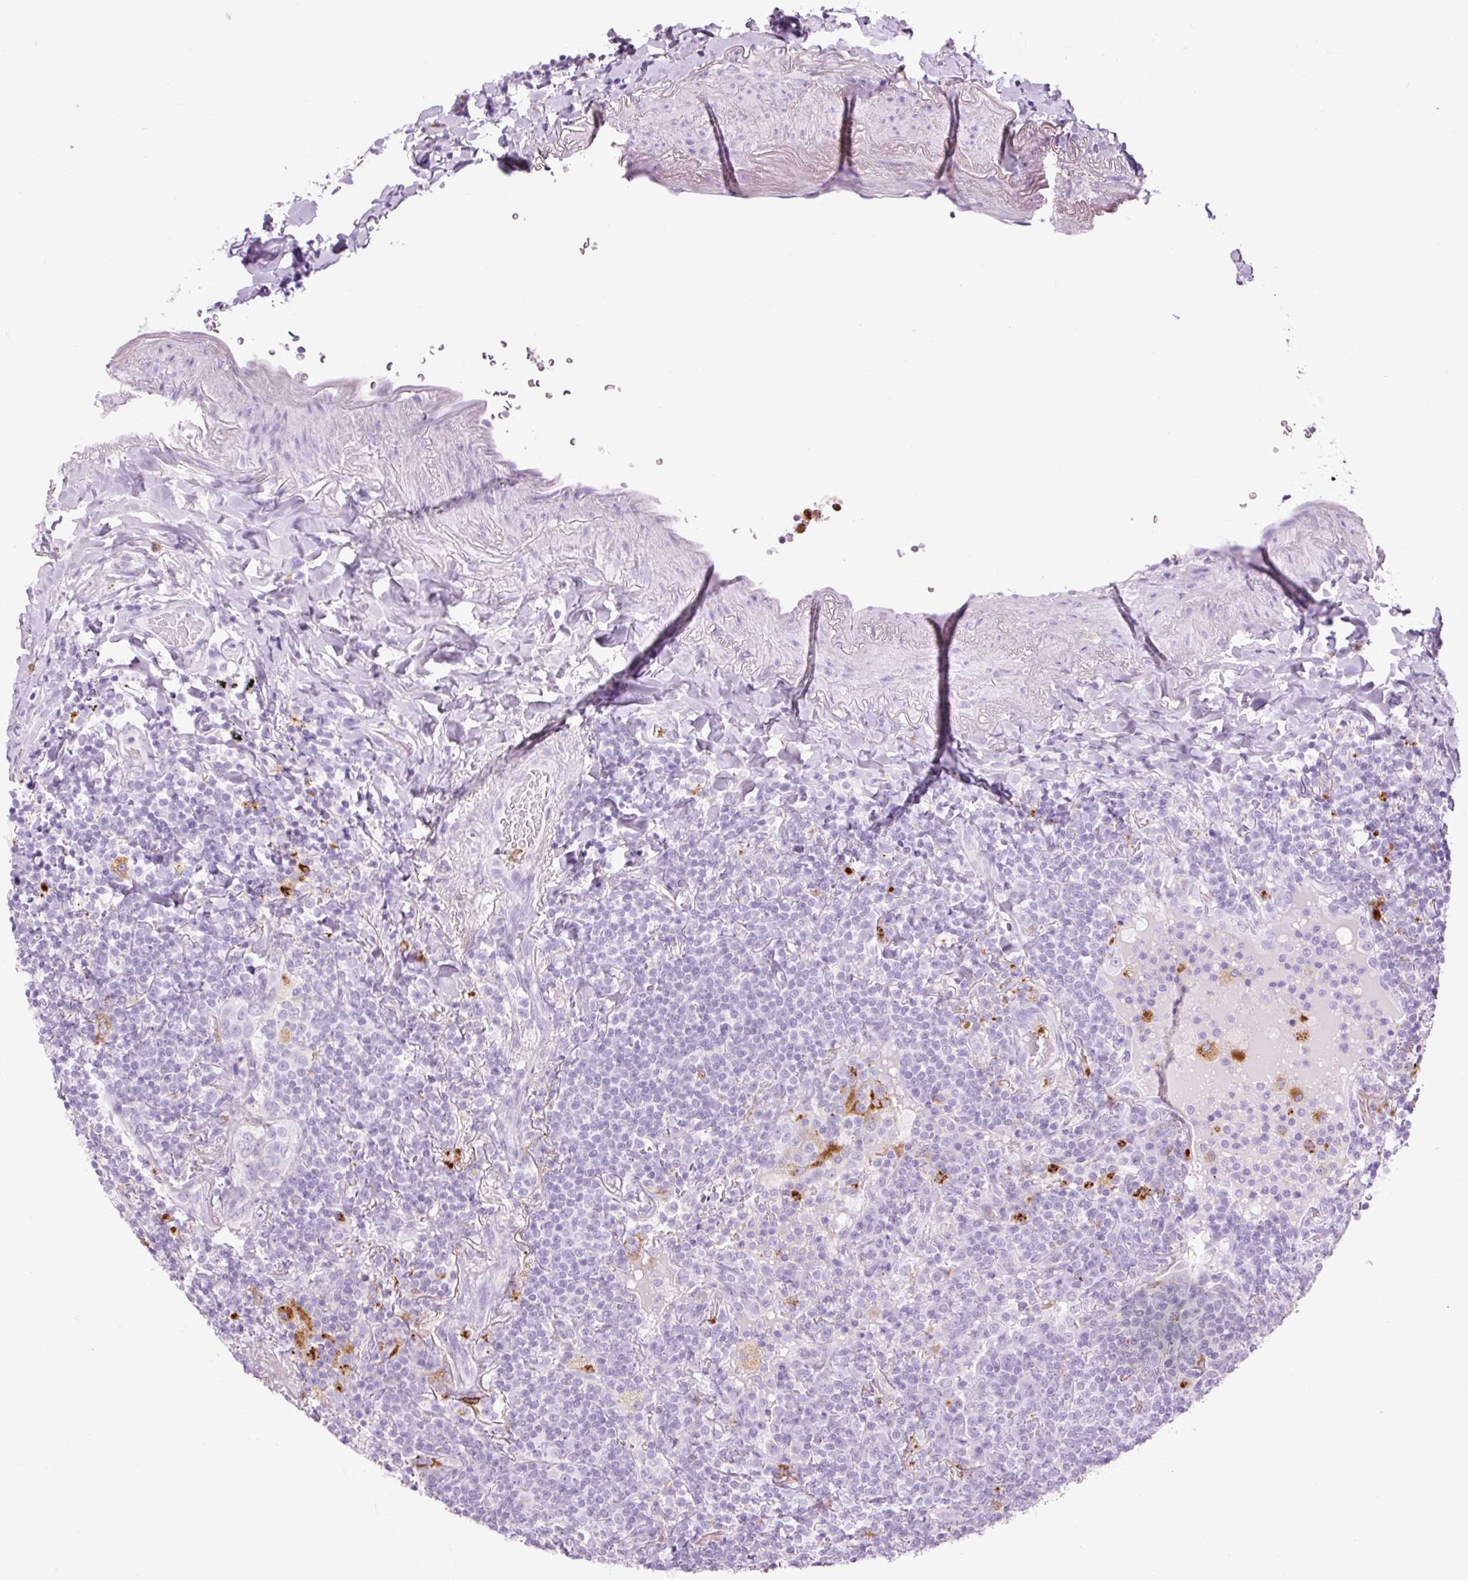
{"staining": {"intensity": "negative", "quantity": "none", "location": "none"}, "tissue": "lymphoma", "cell_type": "Tumor cells", "image_type": "cancer", "snomed": [{"axis": "morphology", "description": "Malignant lymphoma, non-Hodgkin's type, Low grade"}, {"axis": "topography", "description": "Lung"}], "caption": "IHC of human malignant lymphoma, non-Hodgkin's type (low-grade) shows no staining in tumor cells.", "gene": "LYZ", "patient": {"sex": "female", "age": 71}}